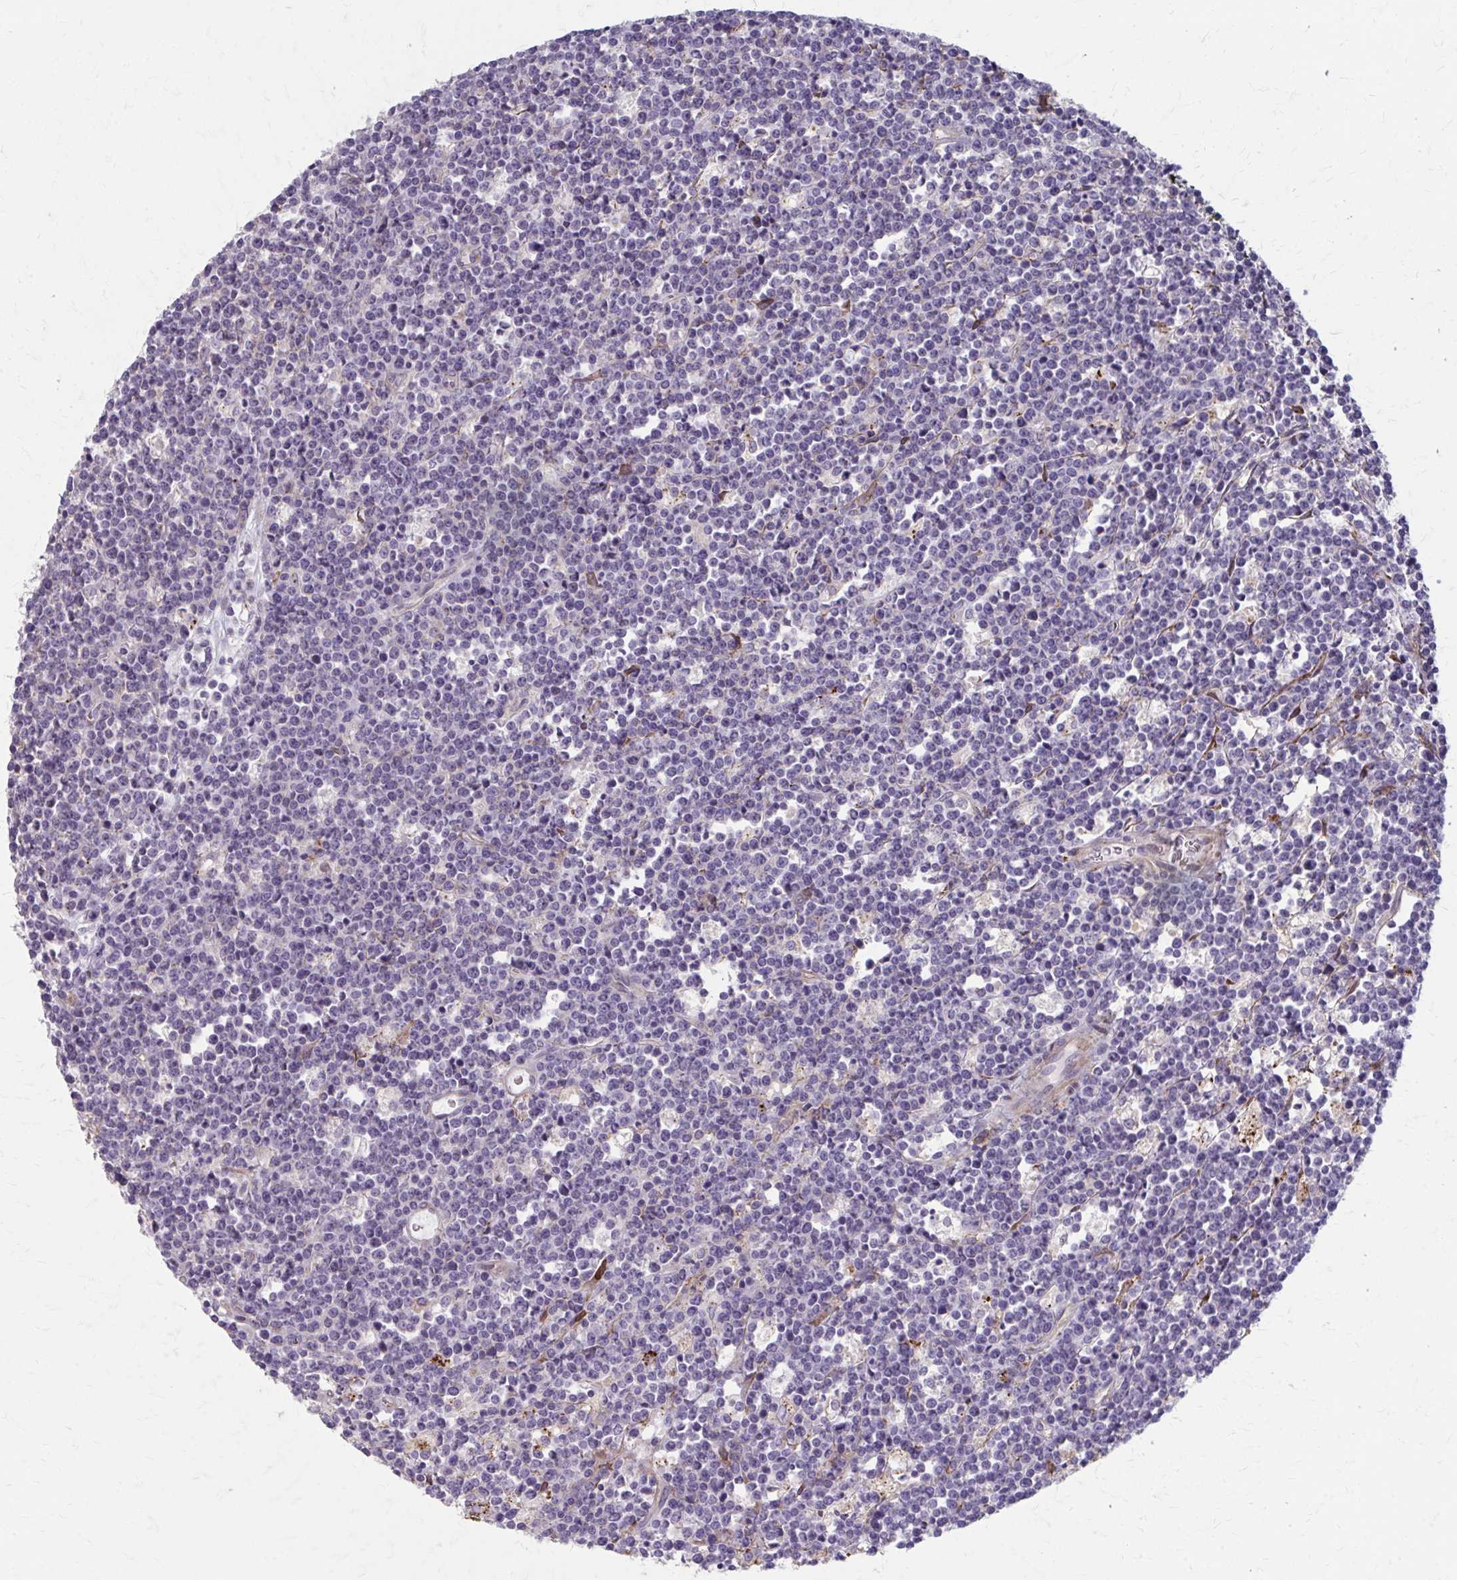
{"staining": {"intensity": "negative", "quantity": "none", "location": "none"}, "tissue": "lymphoma", "cell_type": "Tumor cells", "image_type": "cancer", "snomed": [{"axis": "morphology", "description": "Malignant lymphoma, non-Hodgkin's type, High grade"}, {"axis": "topography", "description": "Ovary"}], "caption": "IHC of high-grade malignant lymphoma, non-Hodgkin's type reveals no staining in tumor cells.", "gene": "MMP14", "patient": {"sex": "female", "age": 56}}